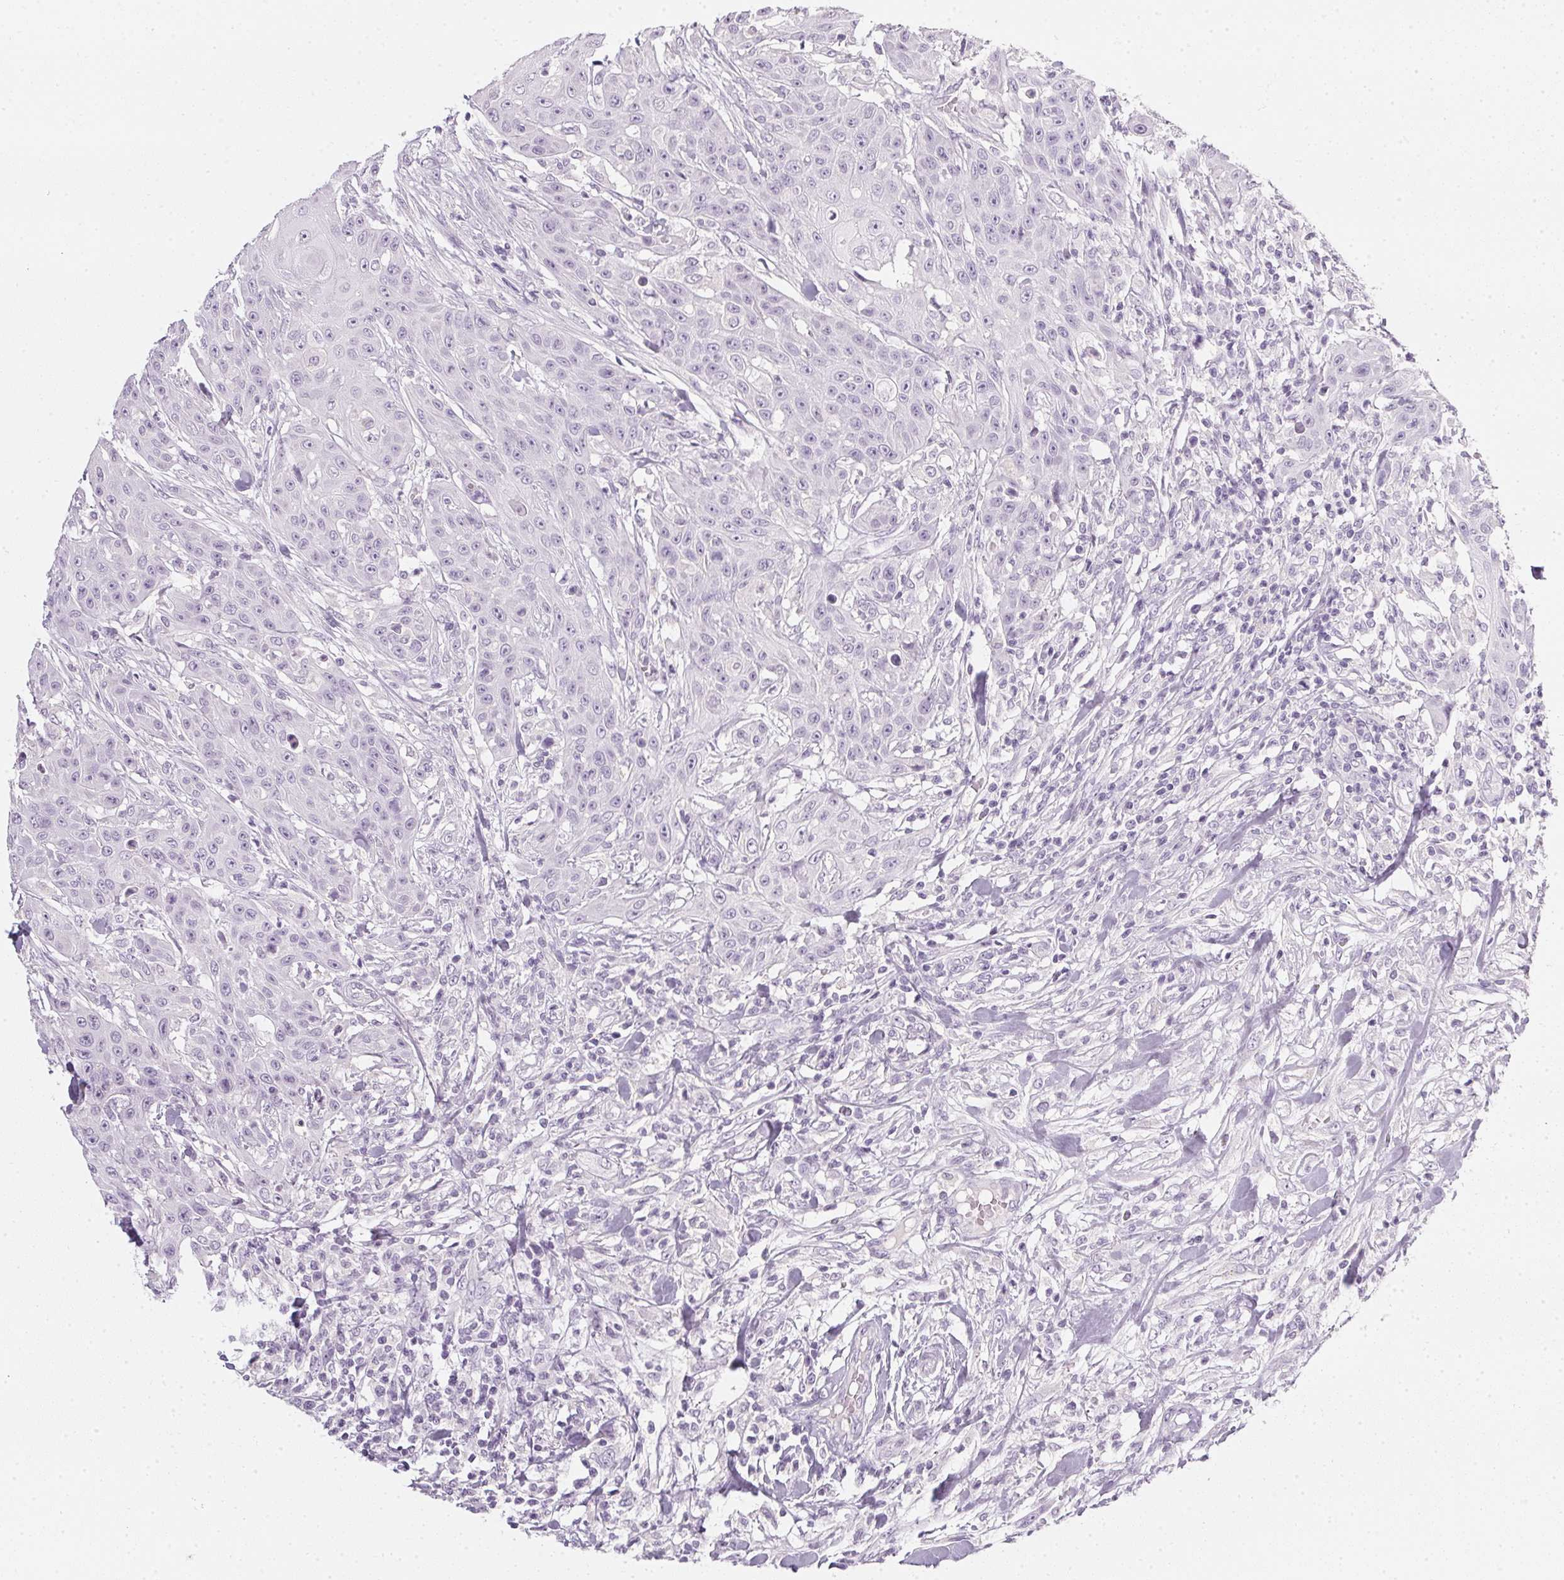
{"staining": {"intensity": "negative", "quantity": "none", "location": "none"}, "tissue": "head and neck cancer", "cell_type": "Tumor cells", "image_type": "cancer", "snomed": [{"axis": "morphology", "description": "Squamous cell carcinoma, NOS"}, {"axis": "topography", "description": "Oral tissue"}, {"axis": "topography", "description": "Head-Neck"}], "caption": "There is no significant positivity in tumor cells of squamous cell carcinoma (head and neck). The staining was performed using DAB (3,3'-diaminobenzidine) to visualize the protein expression in brown, while the nuclei were stained in blue with hematoxylin (Magnification: 20x).", "gene": "TMEM72", "patient": {"sex": "female", "age": 55}}